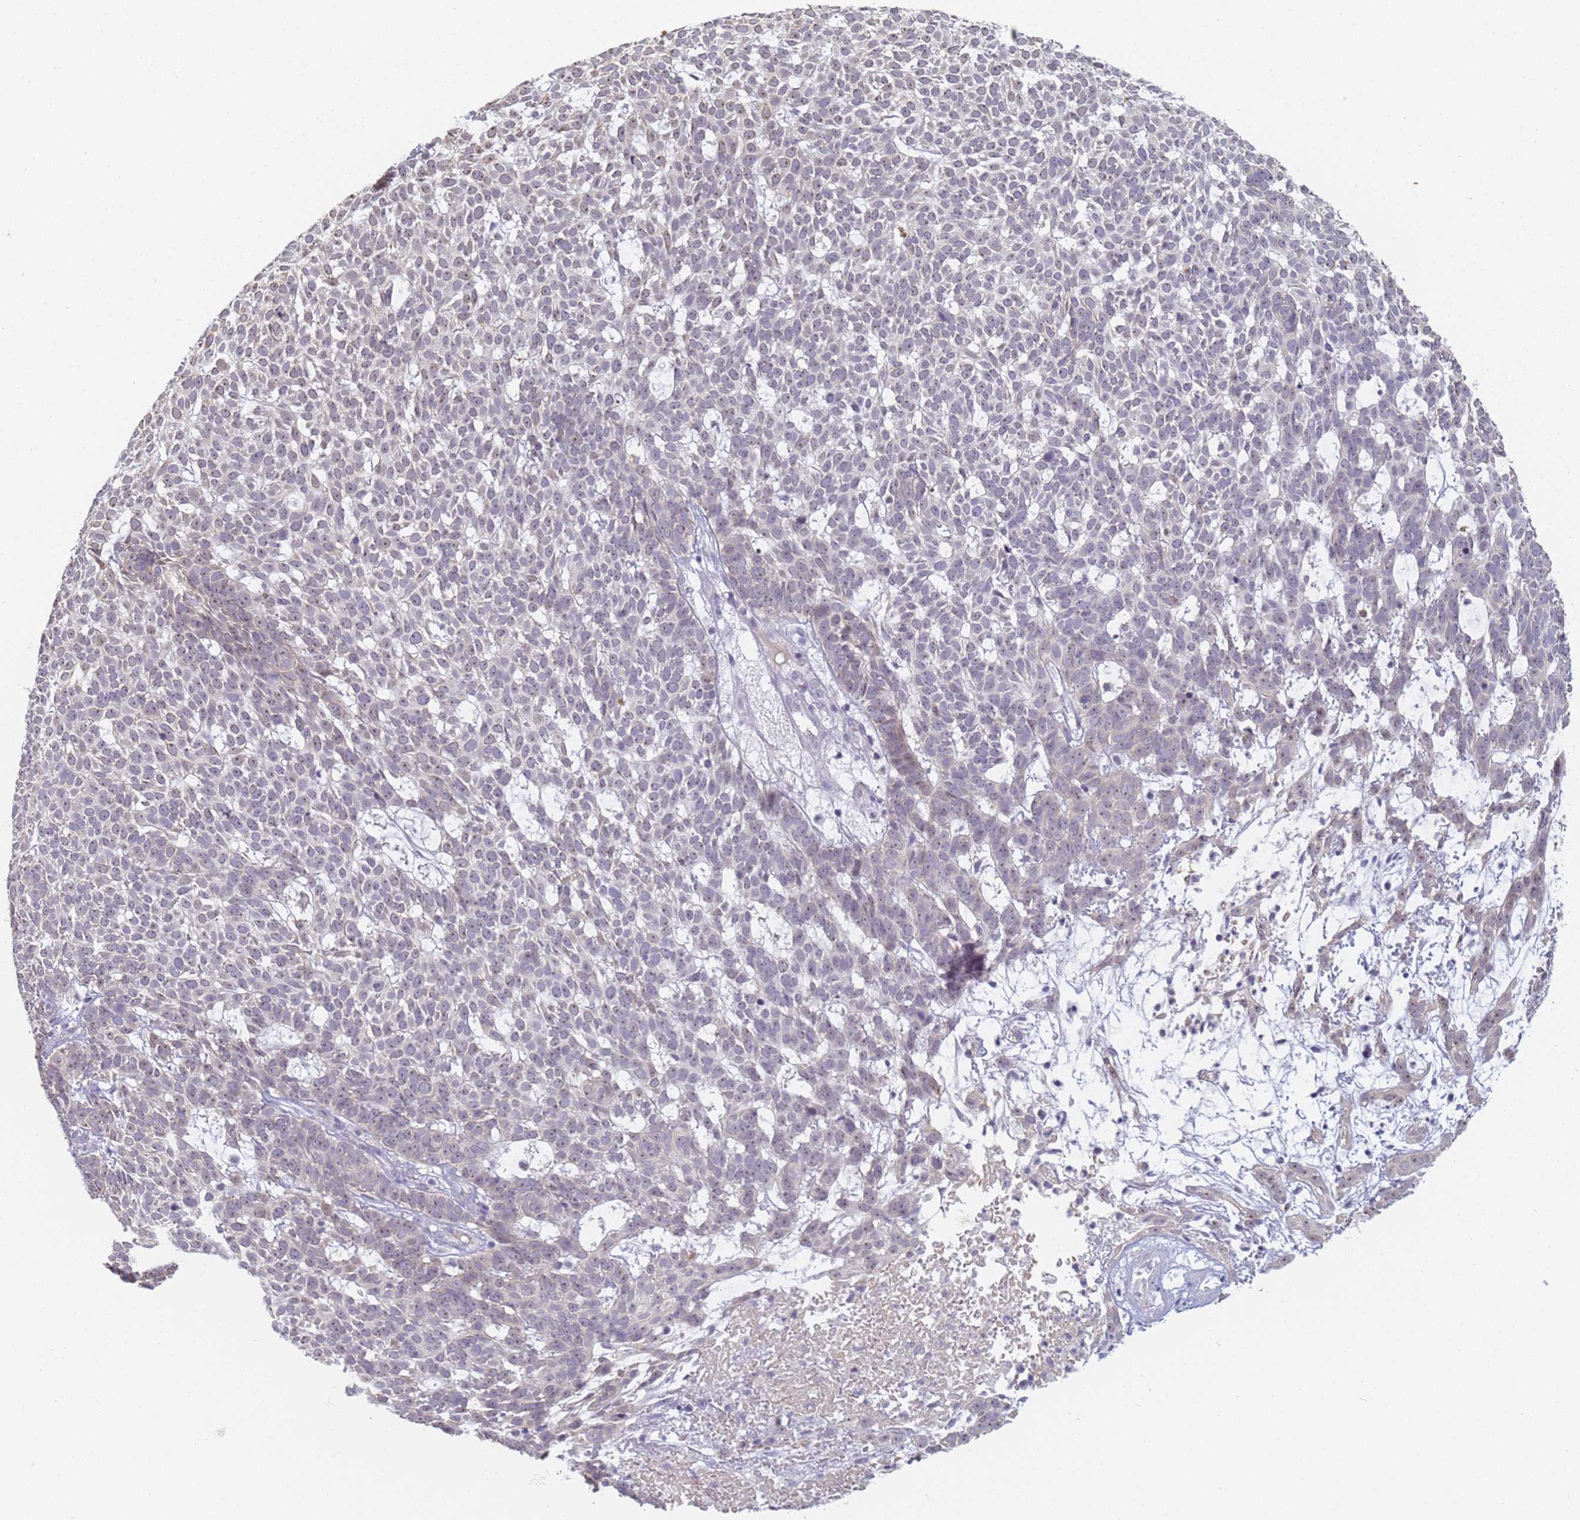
{"staining": {"intensity": "weak", "quantity": "<25%", "location": "cytoplasmic/membranous,nuclear"}, "tissue": "skin cancer", "cell_type": "Tumor cells", "image_type": "cancer", "snomed": [{"axis": "morphology", "description": "Basal cell carcinoma"}, {"axis": "topography", "description": "Skin"}], "caption": "Tumor cells are negative for protein expression in human basal cell carcinoma (skin).", "gene": "SLC38A9", "patient": {"sex": "female", "age": 78}}